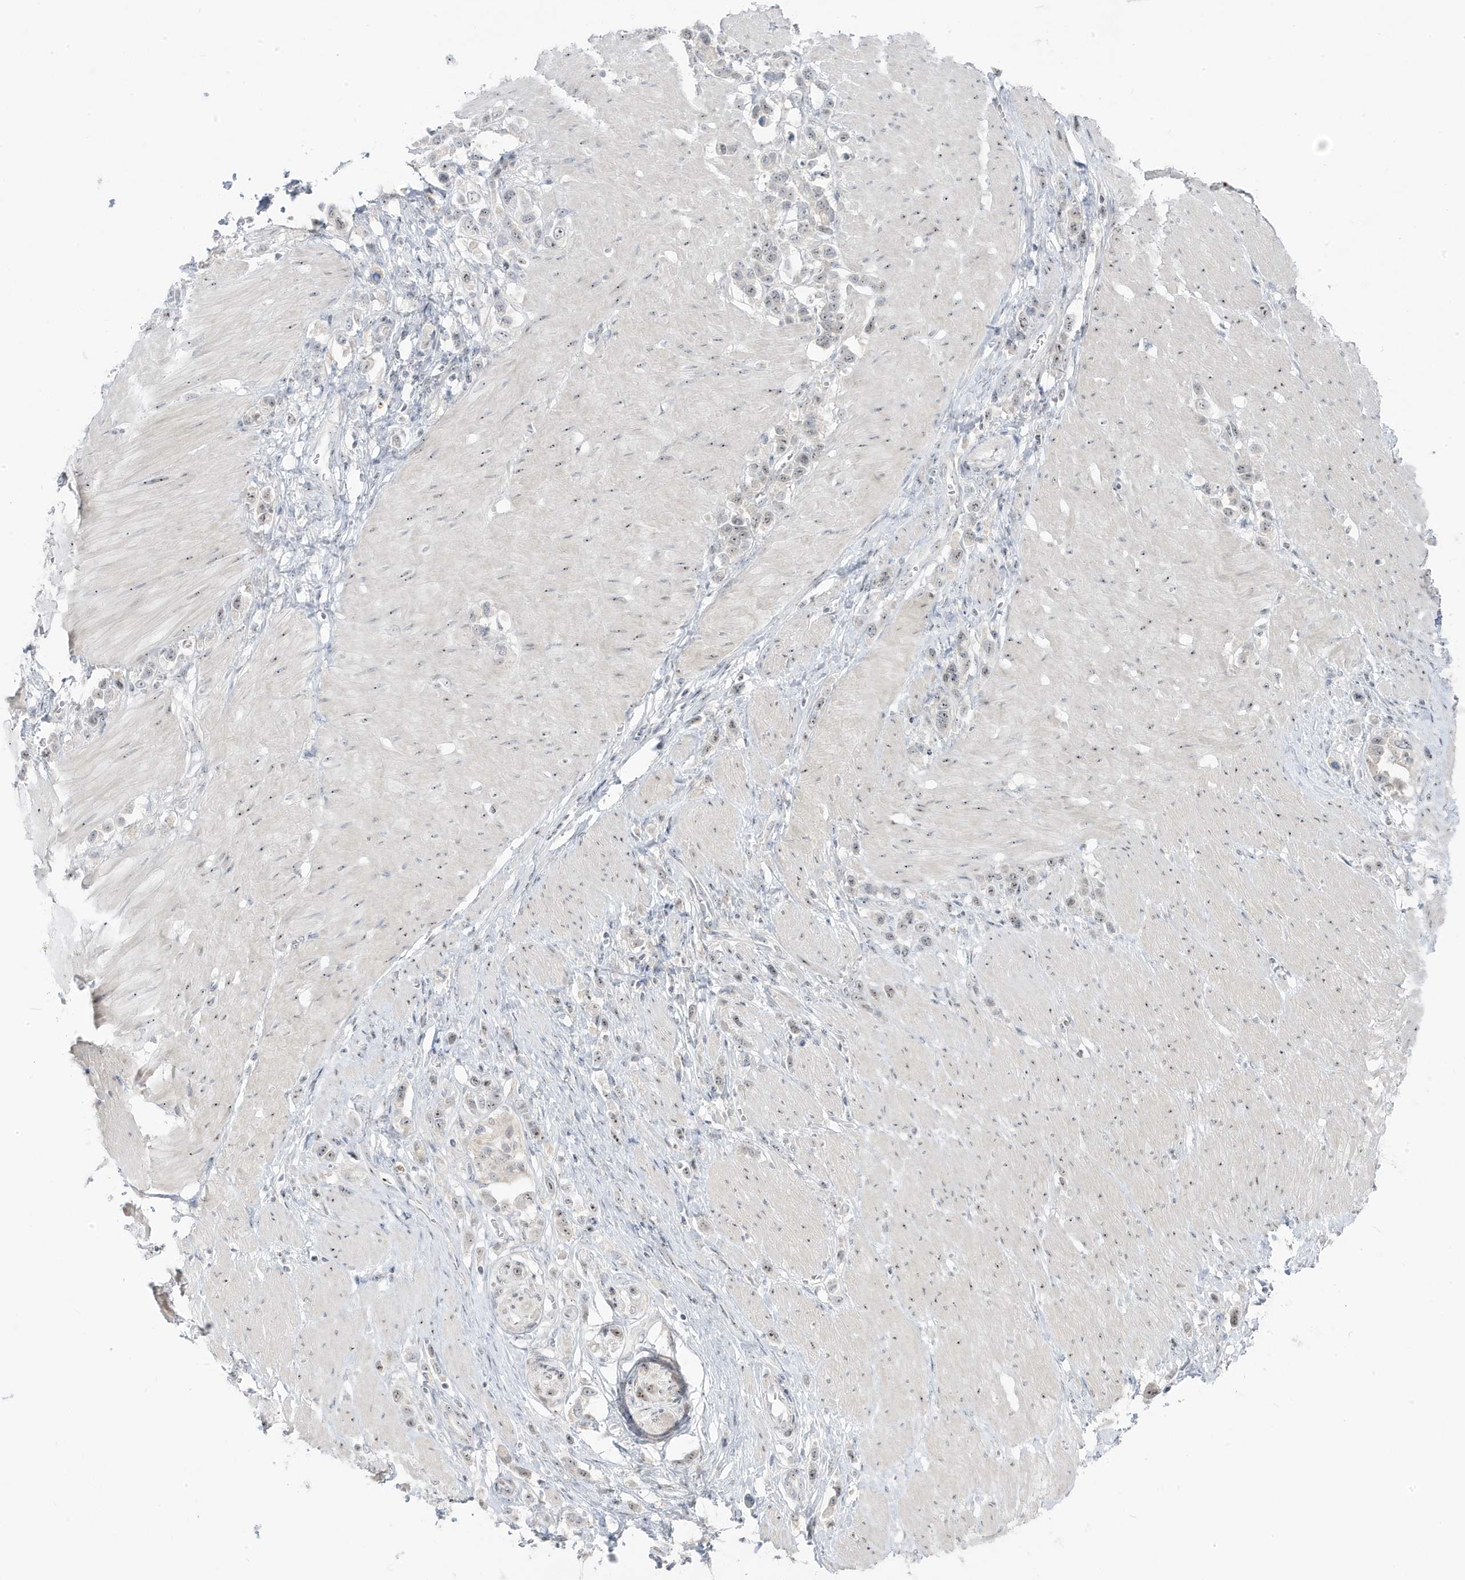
{"staining": {"intensity": "weak", "quantity": "25%-75%", "location": "nuclear"}, "tissue": "stomach cancer", "cell_type": "Tumor cells", "image_type": "cancer", "snomed": [{"axis": "morphology", "description": "Normal tissue, NOS"}, {"axis": "morphology", "description": "Adenocarcinoma, NOS"}, {"axis": "topography", "description": "Stomach, upper"}, {"axis": "topography", "description": "Stomach"}], "caption": "An IHC micrograph of neoplastic tissue is shown. Protein staining in brown labels weak nuclear positivity in stomach adenocarcinoma within tumor cells. The staining was performed using DAB, with brown indicating positive protein expression. Nuclei are stained blue with hematoxylin.", "gene": "TSEN15", "patient": {"sex": "female", "age": 65}}